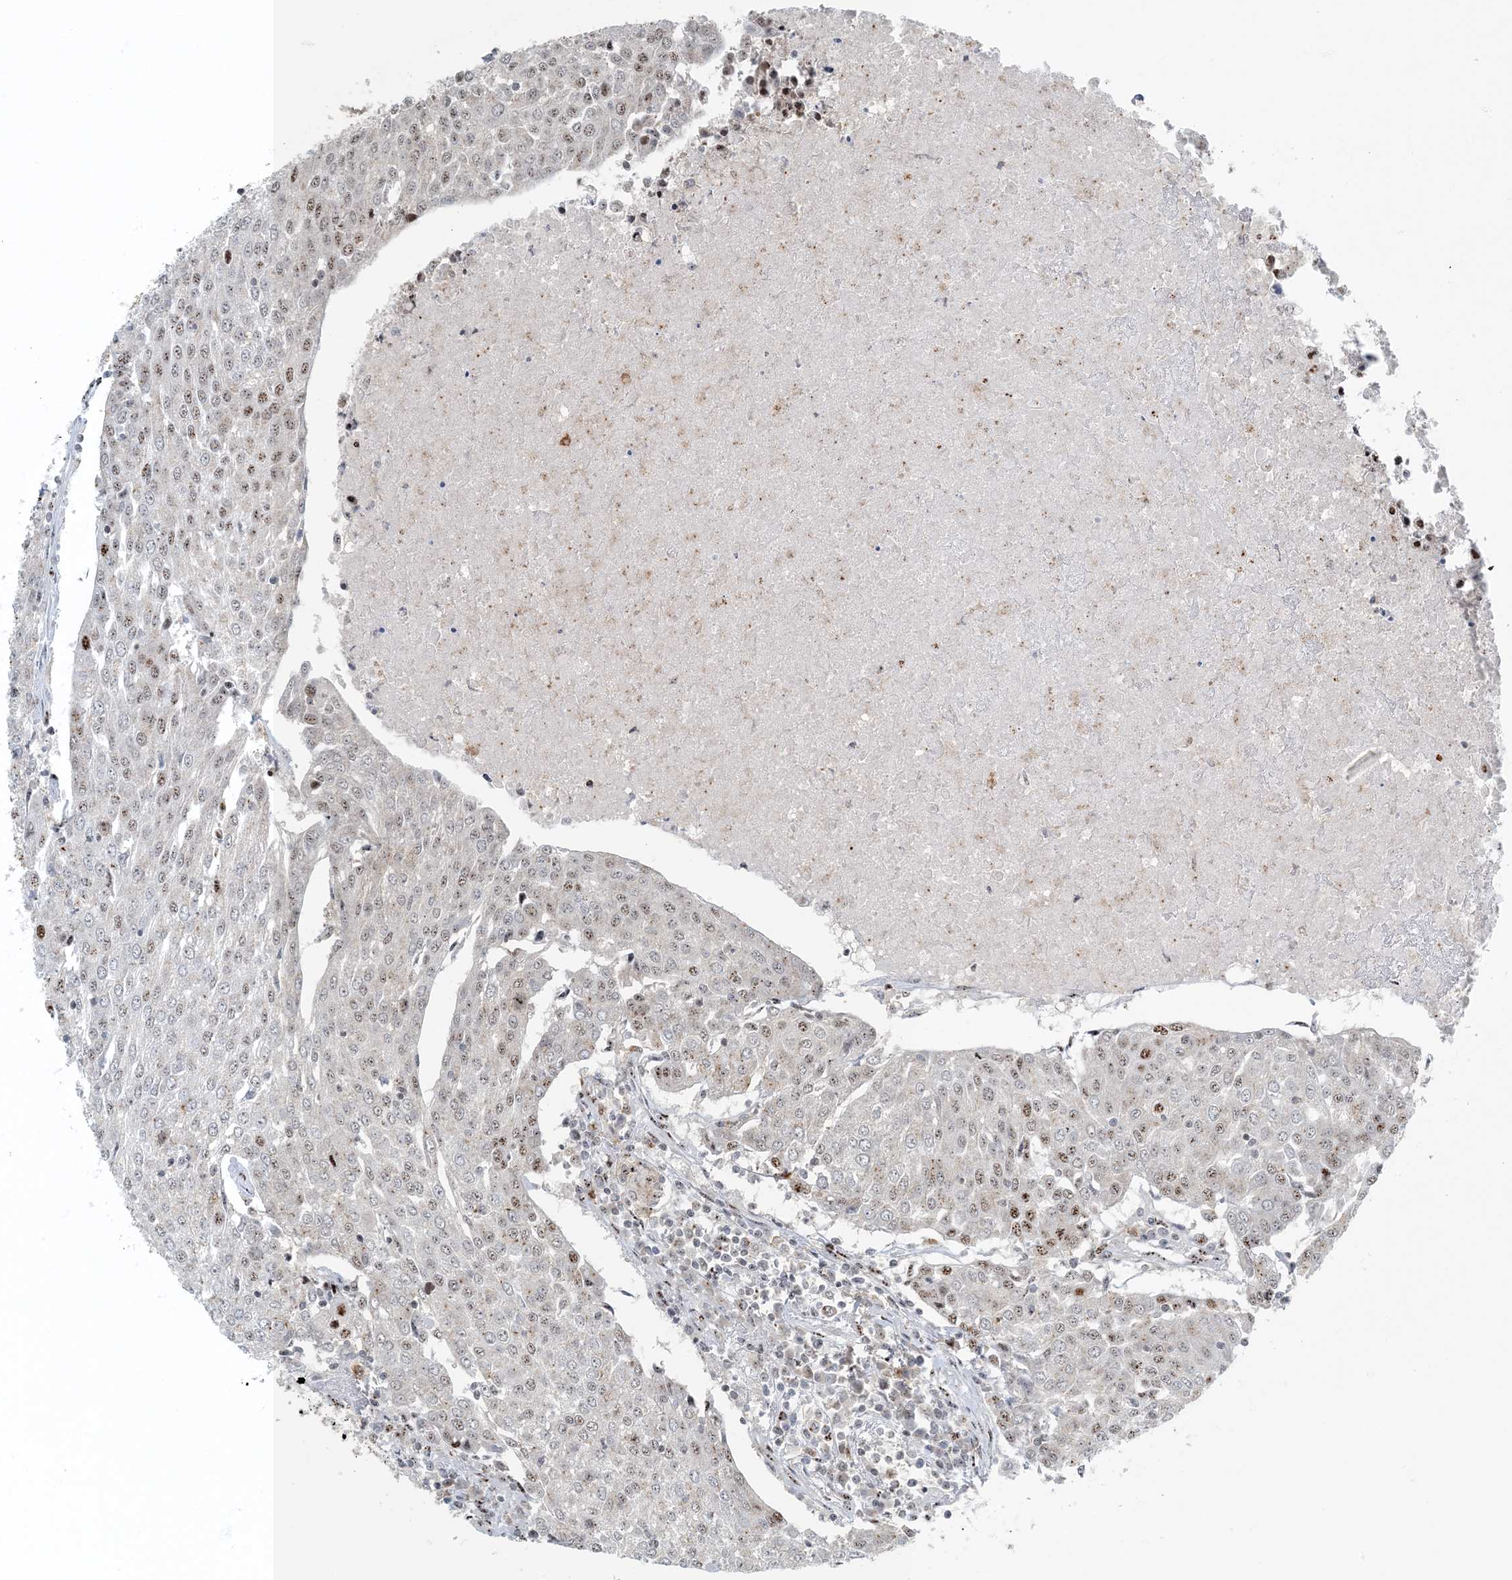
{"staining": {"intensity": "moderate", "quantity": "<25%", "location": "nuclear"}, "tissue": "urothelial cancer", "cell_type": "Tumor cells", "image_type": "cancer", "snomed": [{"axis": "morphology", "description": "Urothelial carcinoma, High grade"}, {"axis": "topography", "description": "Urinary bladder"}], "caption": "The image reveals staining of high-grade urothelial carcinoma, revealing moderate nuclear protein positivity (brown color) within tumor cells.", "gene": "MBD1", "patient": {"sex": "female", "age": 85}}